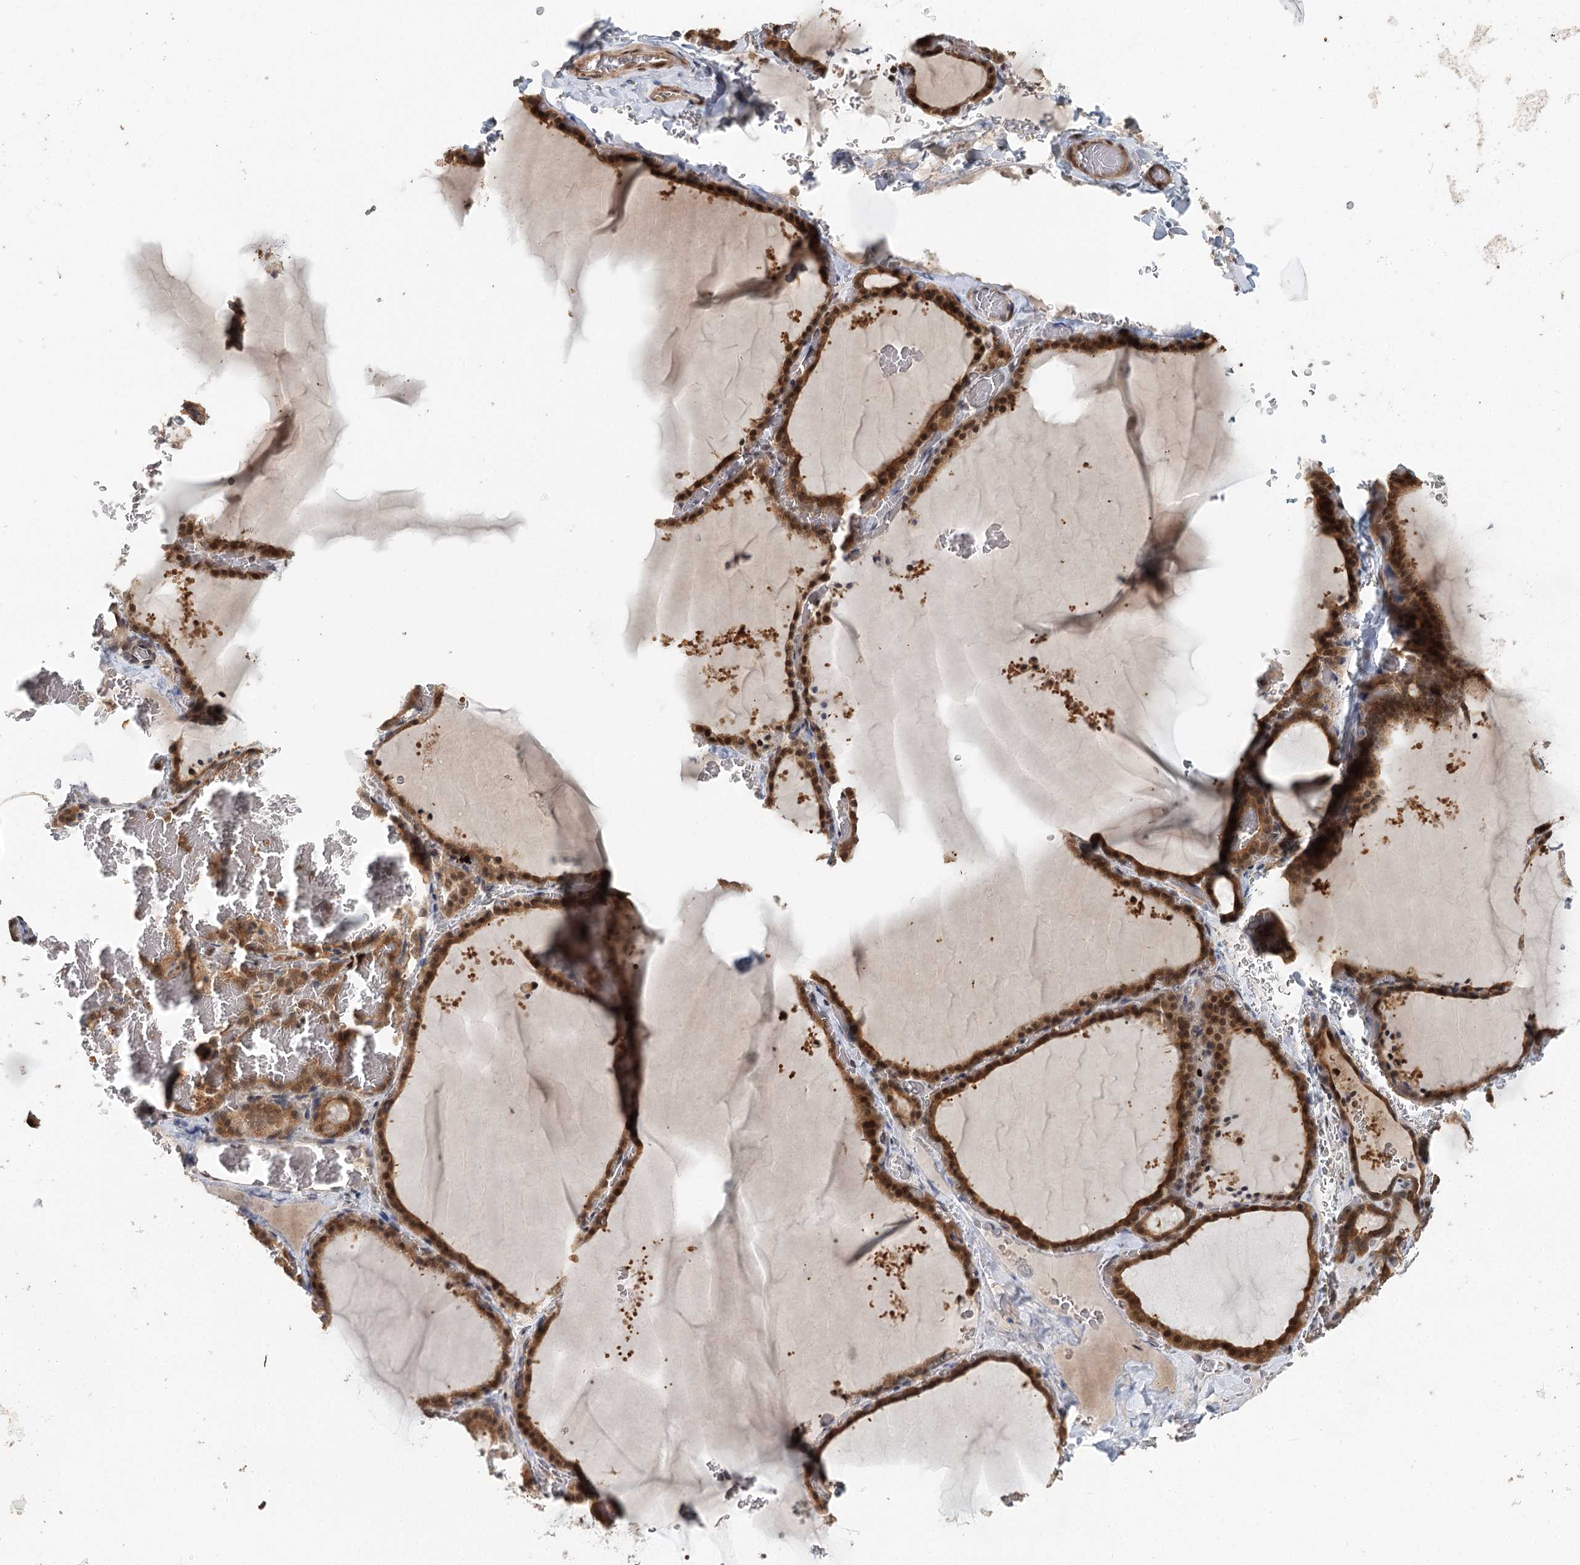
{"staining": {"intensity": "strong", "quantity": ">75%", "location": "cytoplasmic/membranous,nuclear"}, "tissue": "thyroid gland", "cell_type": "Glandular cells", "image_type": "normal", "snomed": [{"axis": "morphology", "description": "Normal tissue, NOS"}, {"axis": "topography", "description": "Thyroid gland"}], "caption": "DAB (3,3'-diaminobenzidine) immunohistochemical staining of benign human thyroid gland exhibits strong cytoplasmic/membranous,nuclear protein positivity in approximately >75% of glandular cells.", "gene": "N6AMT1", "patient": {"sex": "female", "age": 39}}